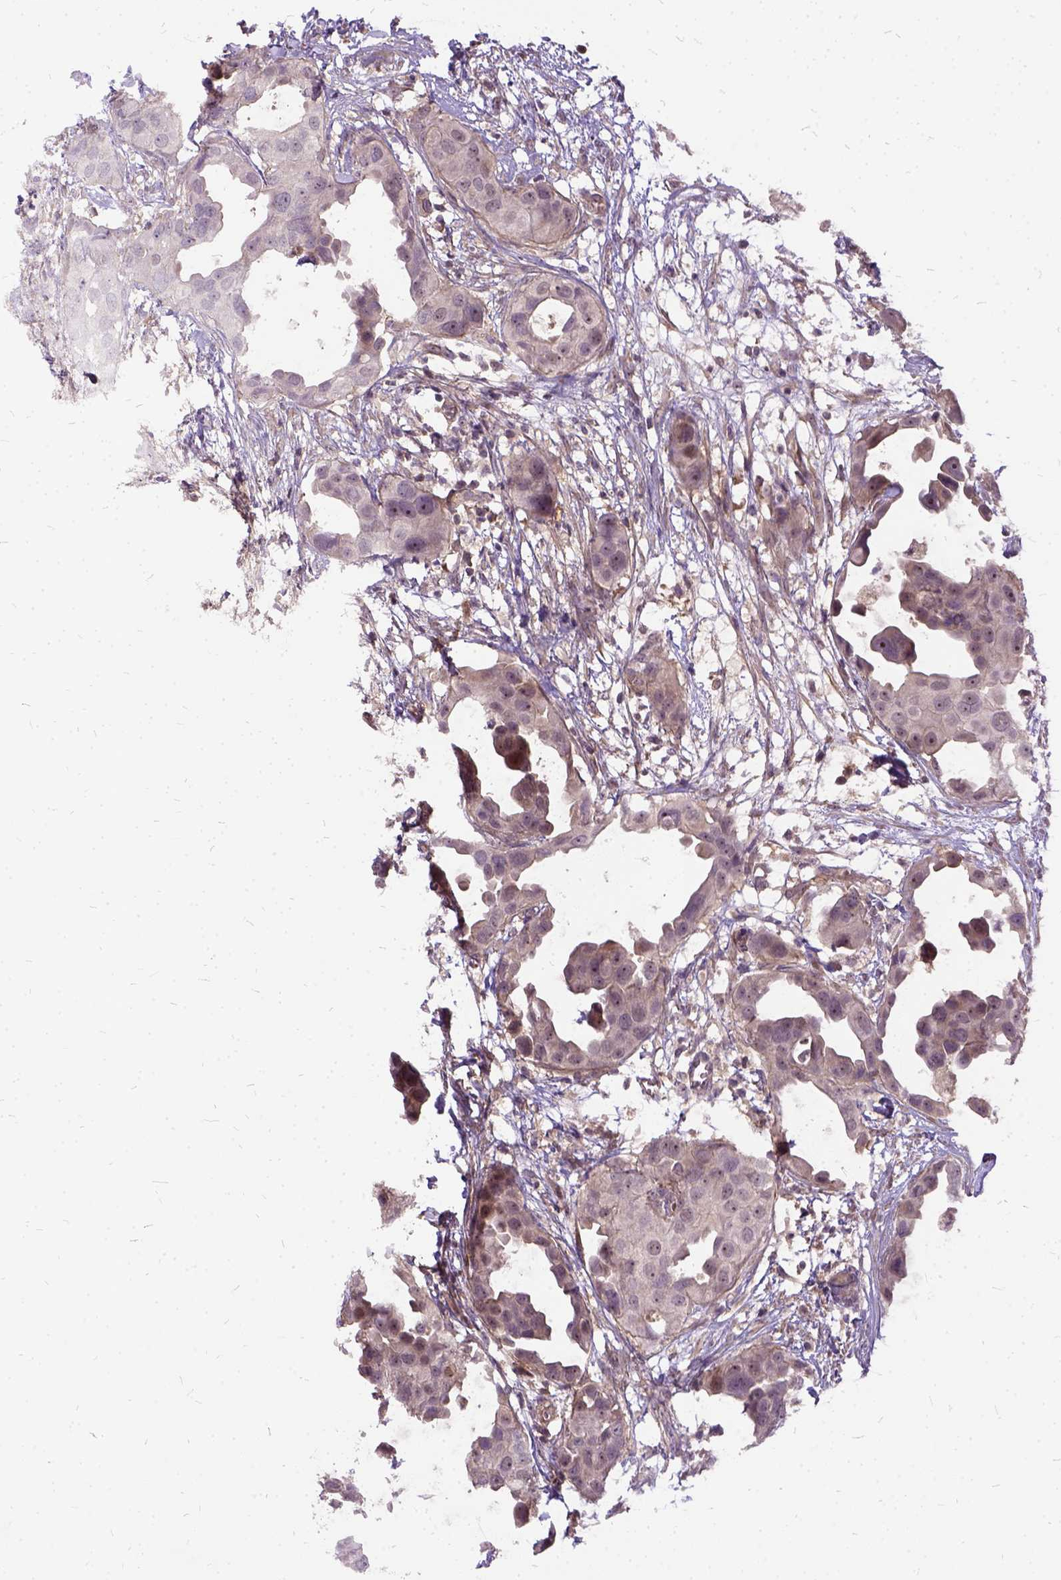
{"staining": {"intensity": "weak", "quantity": "25%-75%", "location": "cytoplasmic/membranous"}, "tissue": "breast cancer", "cell_type": "Tumor cells", "image_type": "cancer", "snomed": [{"axis": "morphology", "description": "Duct carcinoma"}, {"axis": "topography", "description": "Breast"}], "caption": "The image reveals a brown stain indicating the presence of a protein in the cytoplasmic/membranous of tumor cells in breast cancer.", "gene": "ILRUN", "patient": {"sex": "female", "age": 38}}